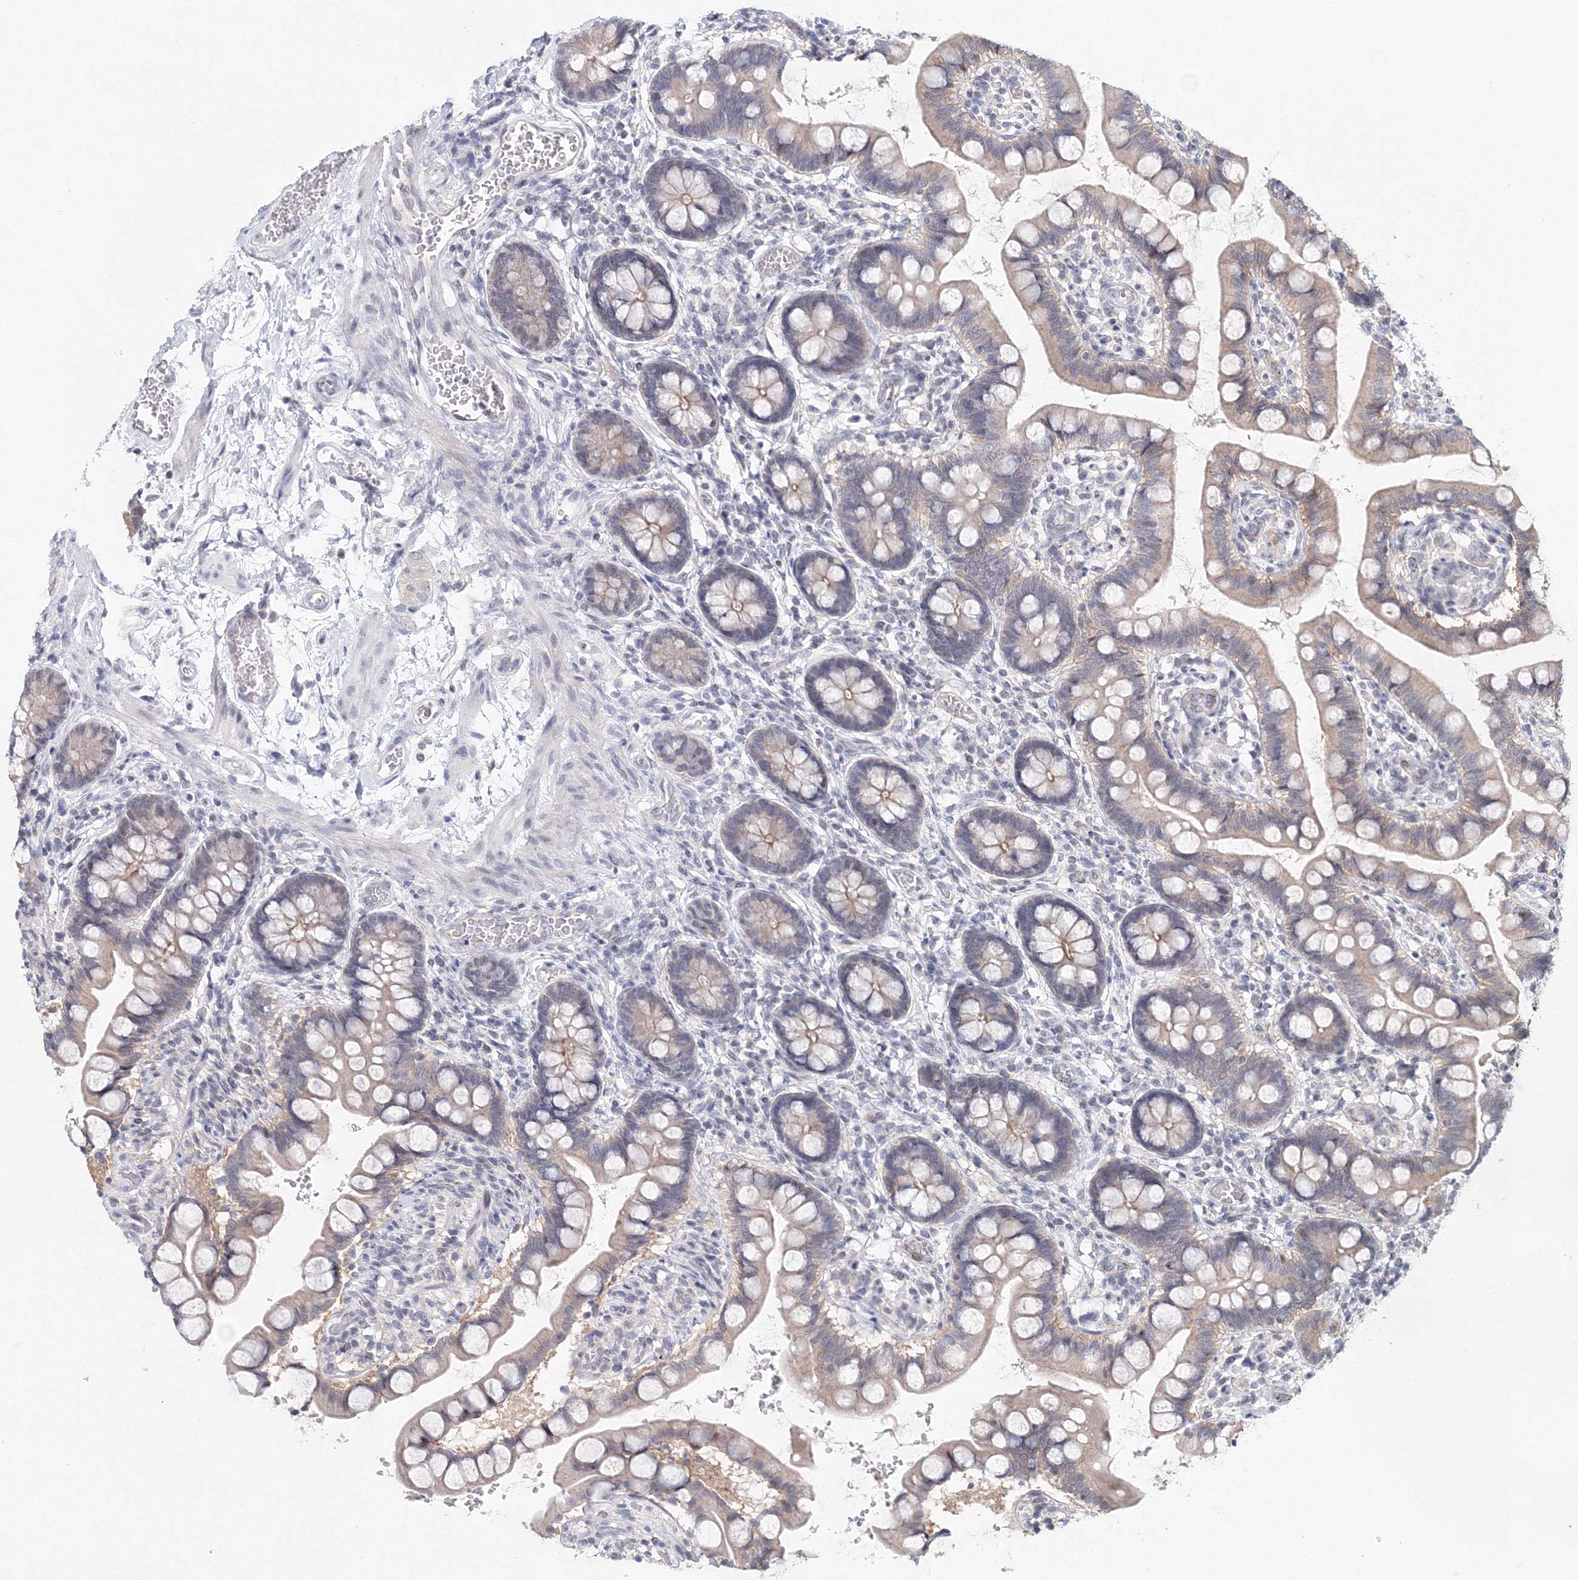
{"staining": {"intensity": "weak", "quantity": ">75%", "location": "cytoplasmic/membranous"}, "tissue": "small intestine", "cell_type": "Glandular cells", "image_type": "normal", "snomed": [{"axis": "morphology", "description": "Normal tissue, NOS"}, {"axis": "topography", "description": "Small intestine"}], "caption": "The photomicrograph demonstrates staining of unremarkable small intestine, revealing weak cytoplasmic/membranous protein positivity (brown color) within glandular cells. (DAB IHC, brown staining for protein, blue staining for nuclei).", "gene": "SLC7A7", "patient": {"sex": "male", "age": 52}}